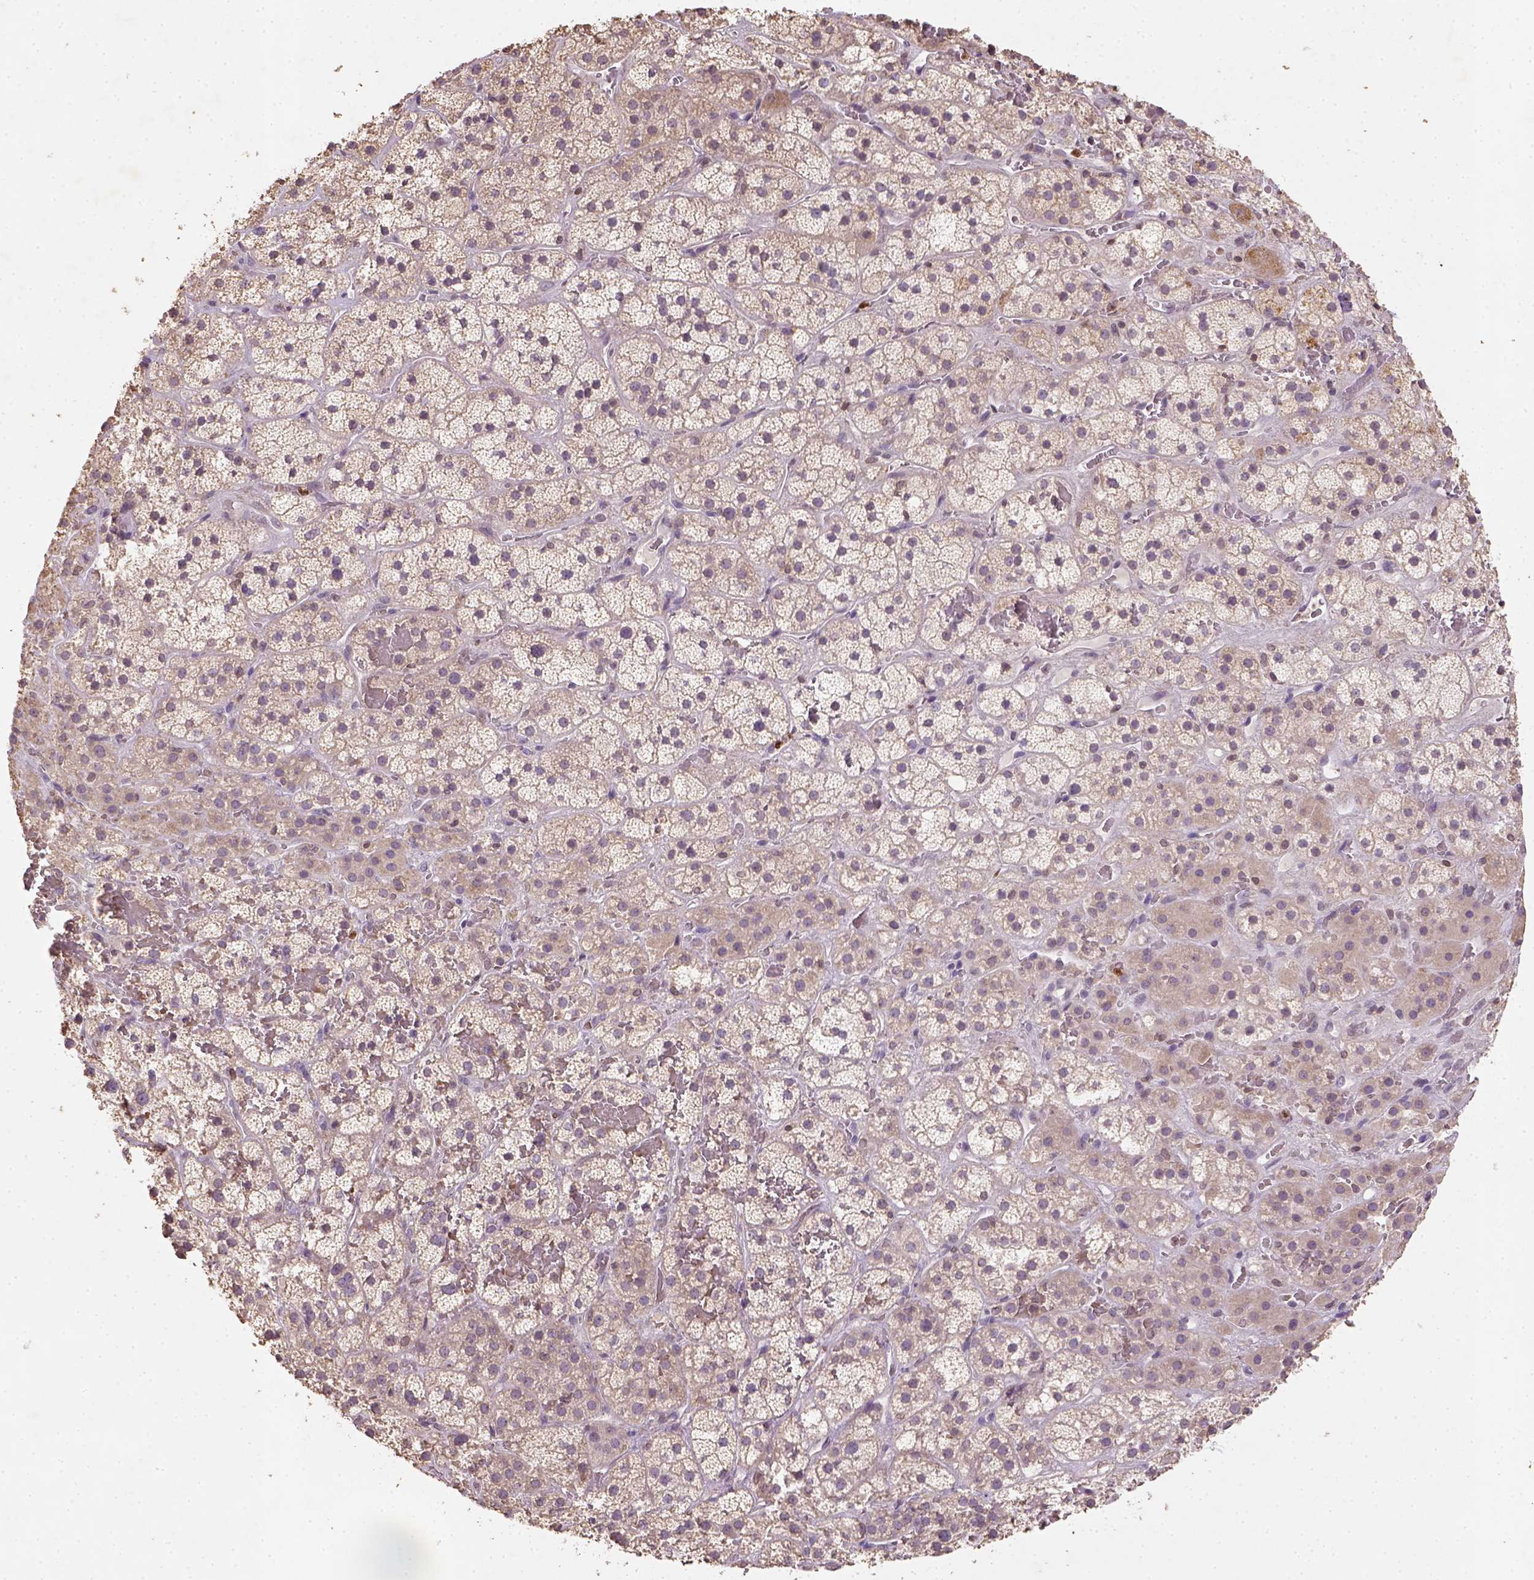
{"staining": {"intensity": "weak", "quantity": ">75%", "location": "cytoplasmic/membranous"}, "tissue": "adrenal gland", "cell_type": "Glandular cells", "image_type": "normal", "snomed": [{"axis": "morphology", "description": "Normal tissue, NOS"}, {"axis": "topography", "description": "Adrenal gland"}], "caption": "Brown immunohistochemical staining in normal adrenal gland shows weak cytoplasmic/membranous expression in approximately >75% of glandular cells. (Stains: DAB (3,3'-diaminobenzidine) in brown, nuclei in blue, Microscopy: brightfield microscopy at high magnification).", "gene": "NUDT3", "patient": {"sex": "male", "age": 57}}